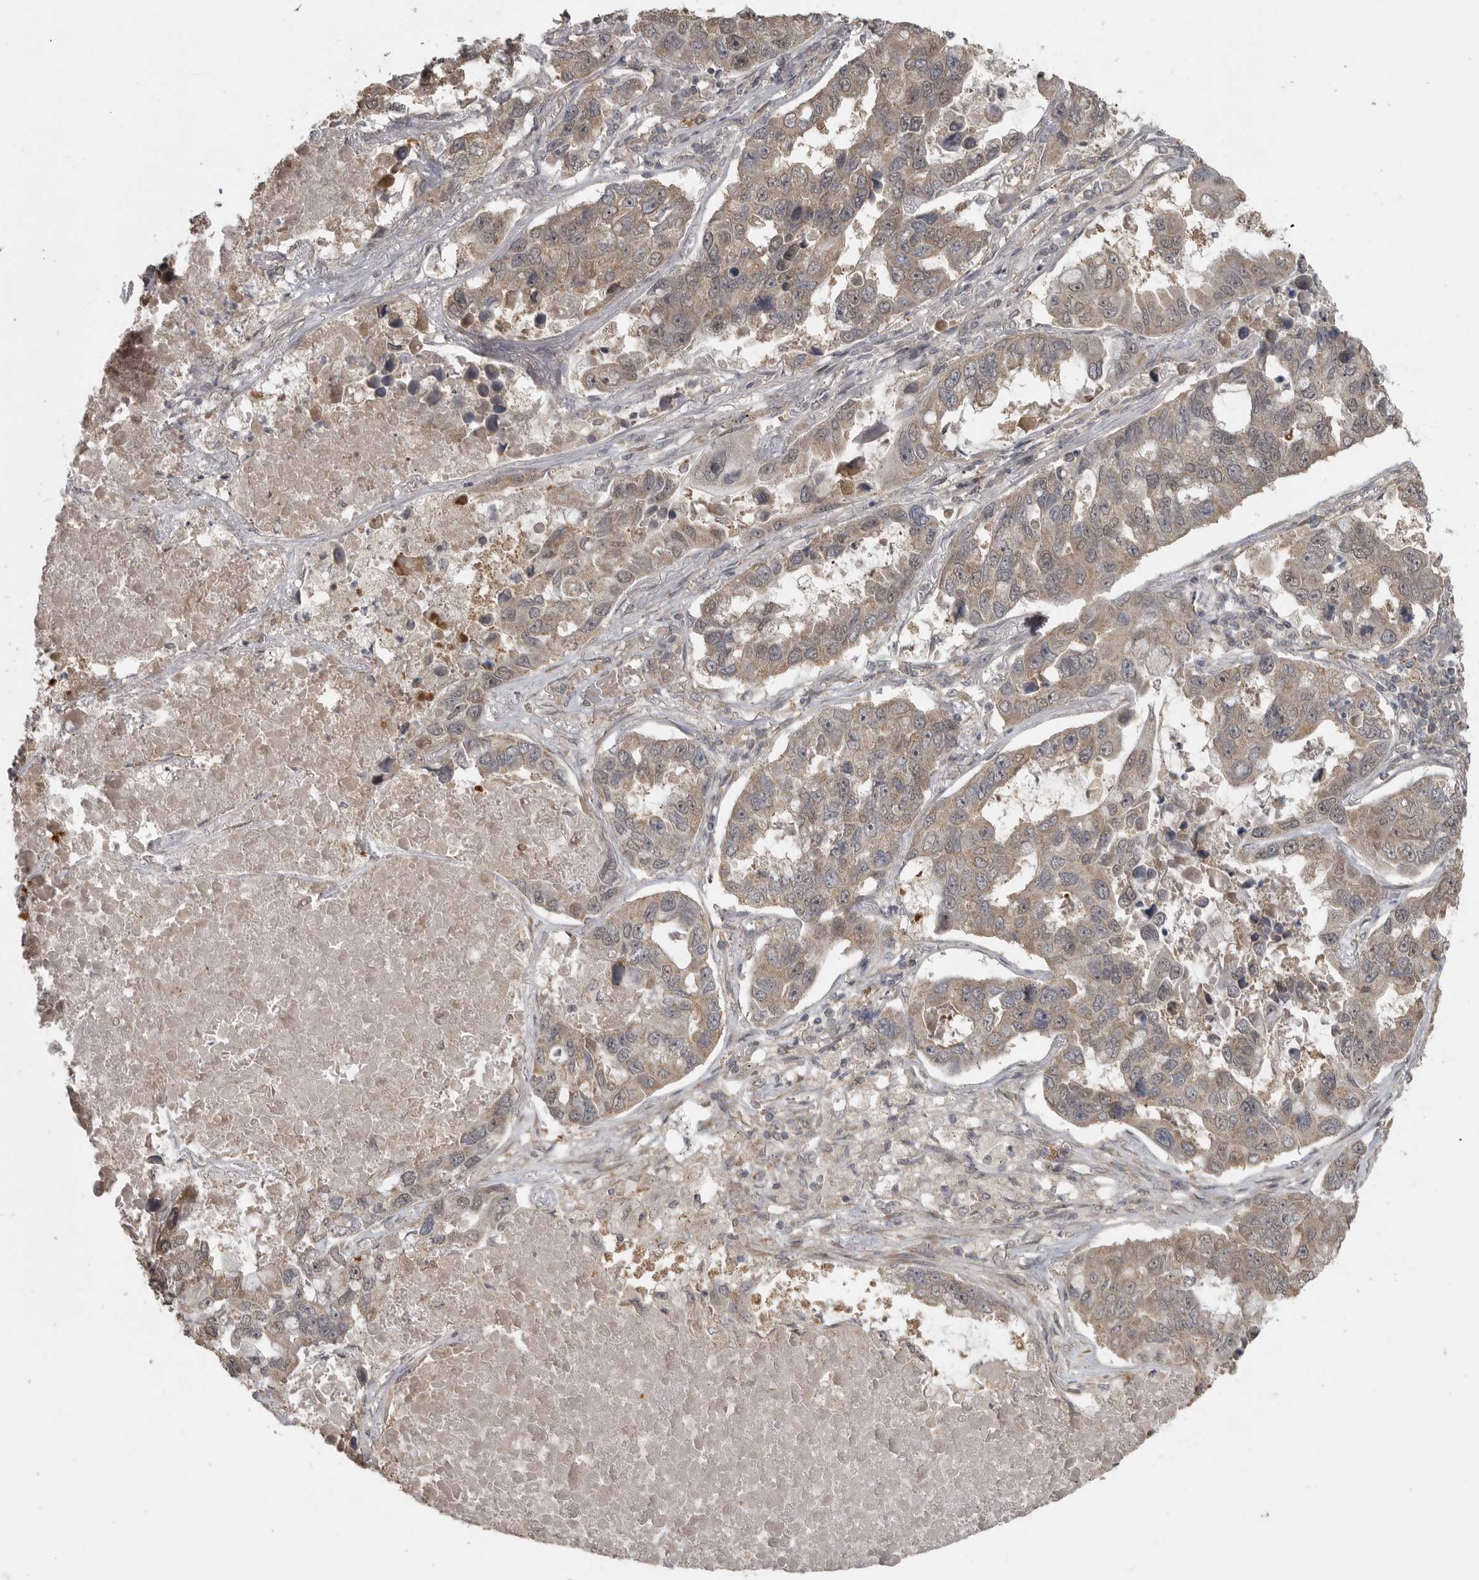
{"staining": {"intensity": "weak", "quantity": ">75%", "location": "cytoplasmic/membranous"}, "tissue": "lung cancer", "cell_type": "Tumor cells", "image_type": "cancer", "snomed": [{"axis": "morphology", "description": "Adenocarcinoma, NOS"}, {"axis": "topography", "description": "Lung"}], "caption": "A brown stain shows weak cytoplasmic/membranous staining of a protein in lung cancer (adenocarcinoma) tumor cells. (Stains: DAB (3,3'-diaminobenzidine) in brown, nuclei in blue, Microscopy: brightfield microscopy at high magnification).", "gene": "LLGL1", "patient": {"sex": "male", "age": 64}}